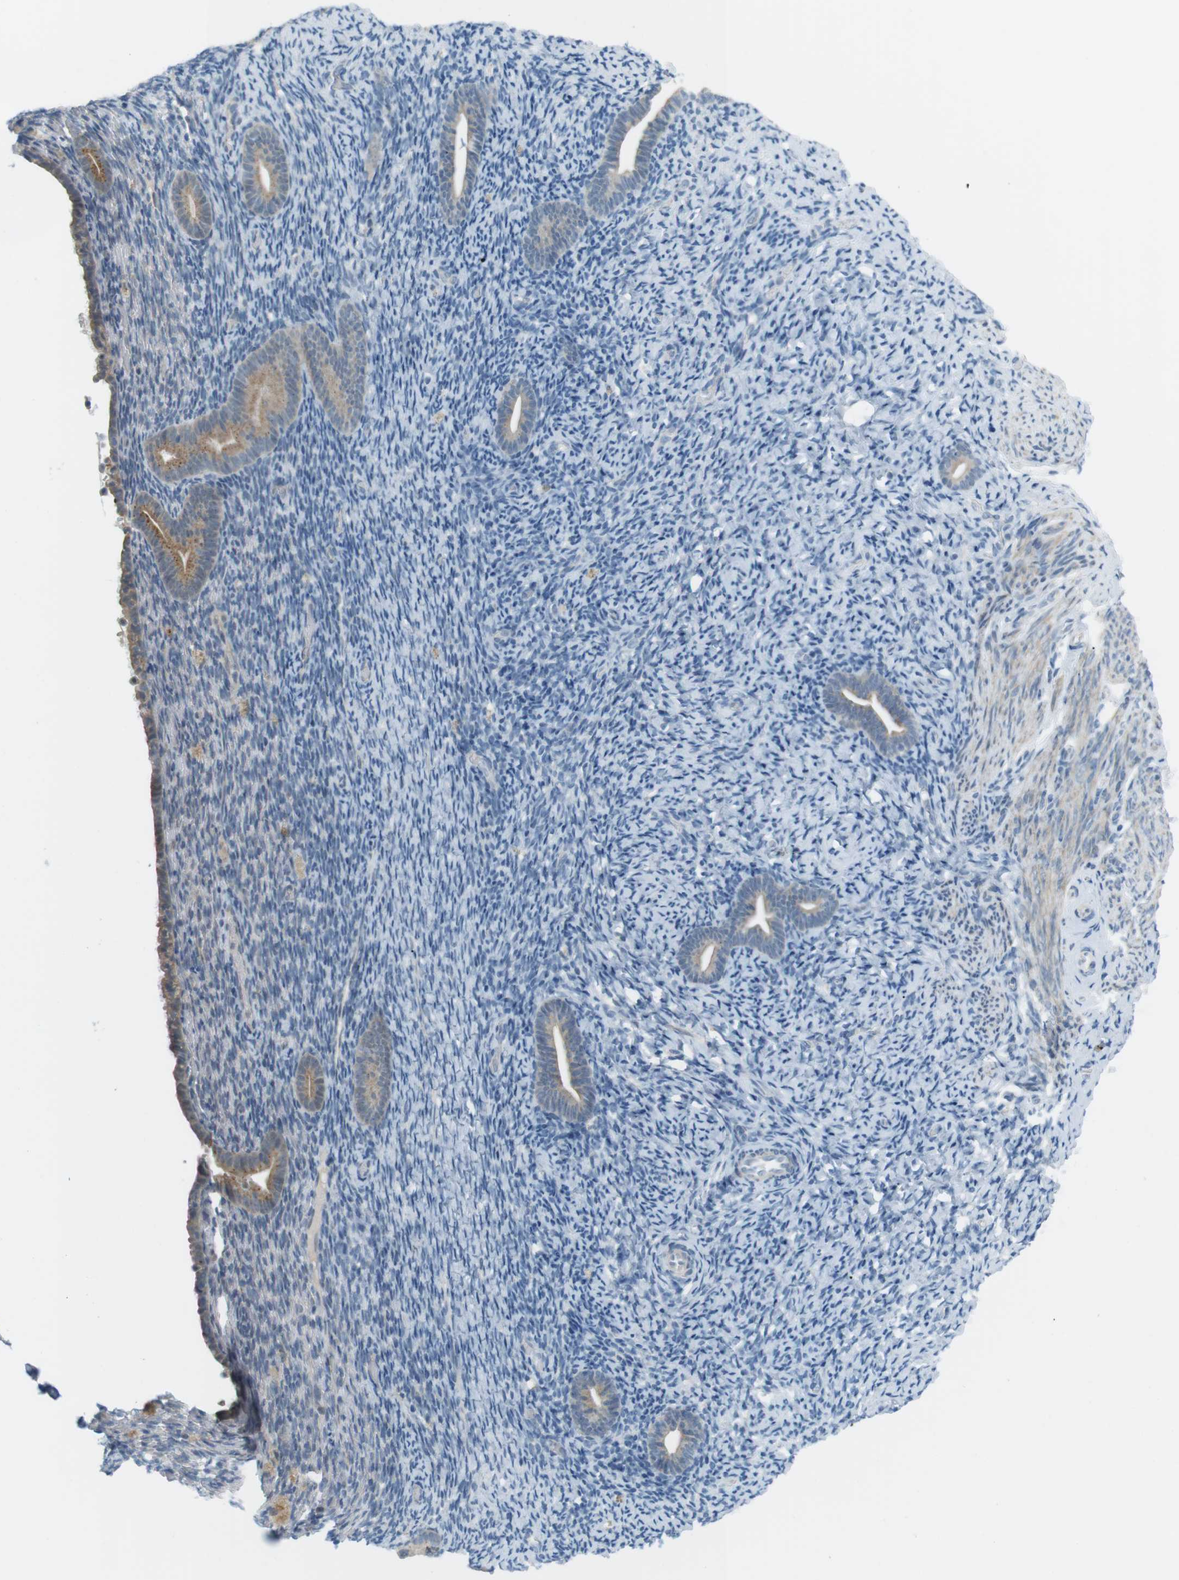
{"staining": {"intensity": "negative", "quantity": "none", "location": "none"}, "tissue": "endometrium", "cell_type": "Cells in endometrial stroma", "image_type": "normal", "snomed": [{"axis": "morphology", "description": "Normal tissue, NOS"}, {"axis": "topography", "description": "Endometrium"}], "caption": "An immunohistochemistry (IHC) micrograph of normal endometrium is shown. There is no staining in cells in endometrial stroma of endometrium. Nuclei are stained in blue.", "gene": "RTN3", "patient": {"sex": "female", "age": 51}}